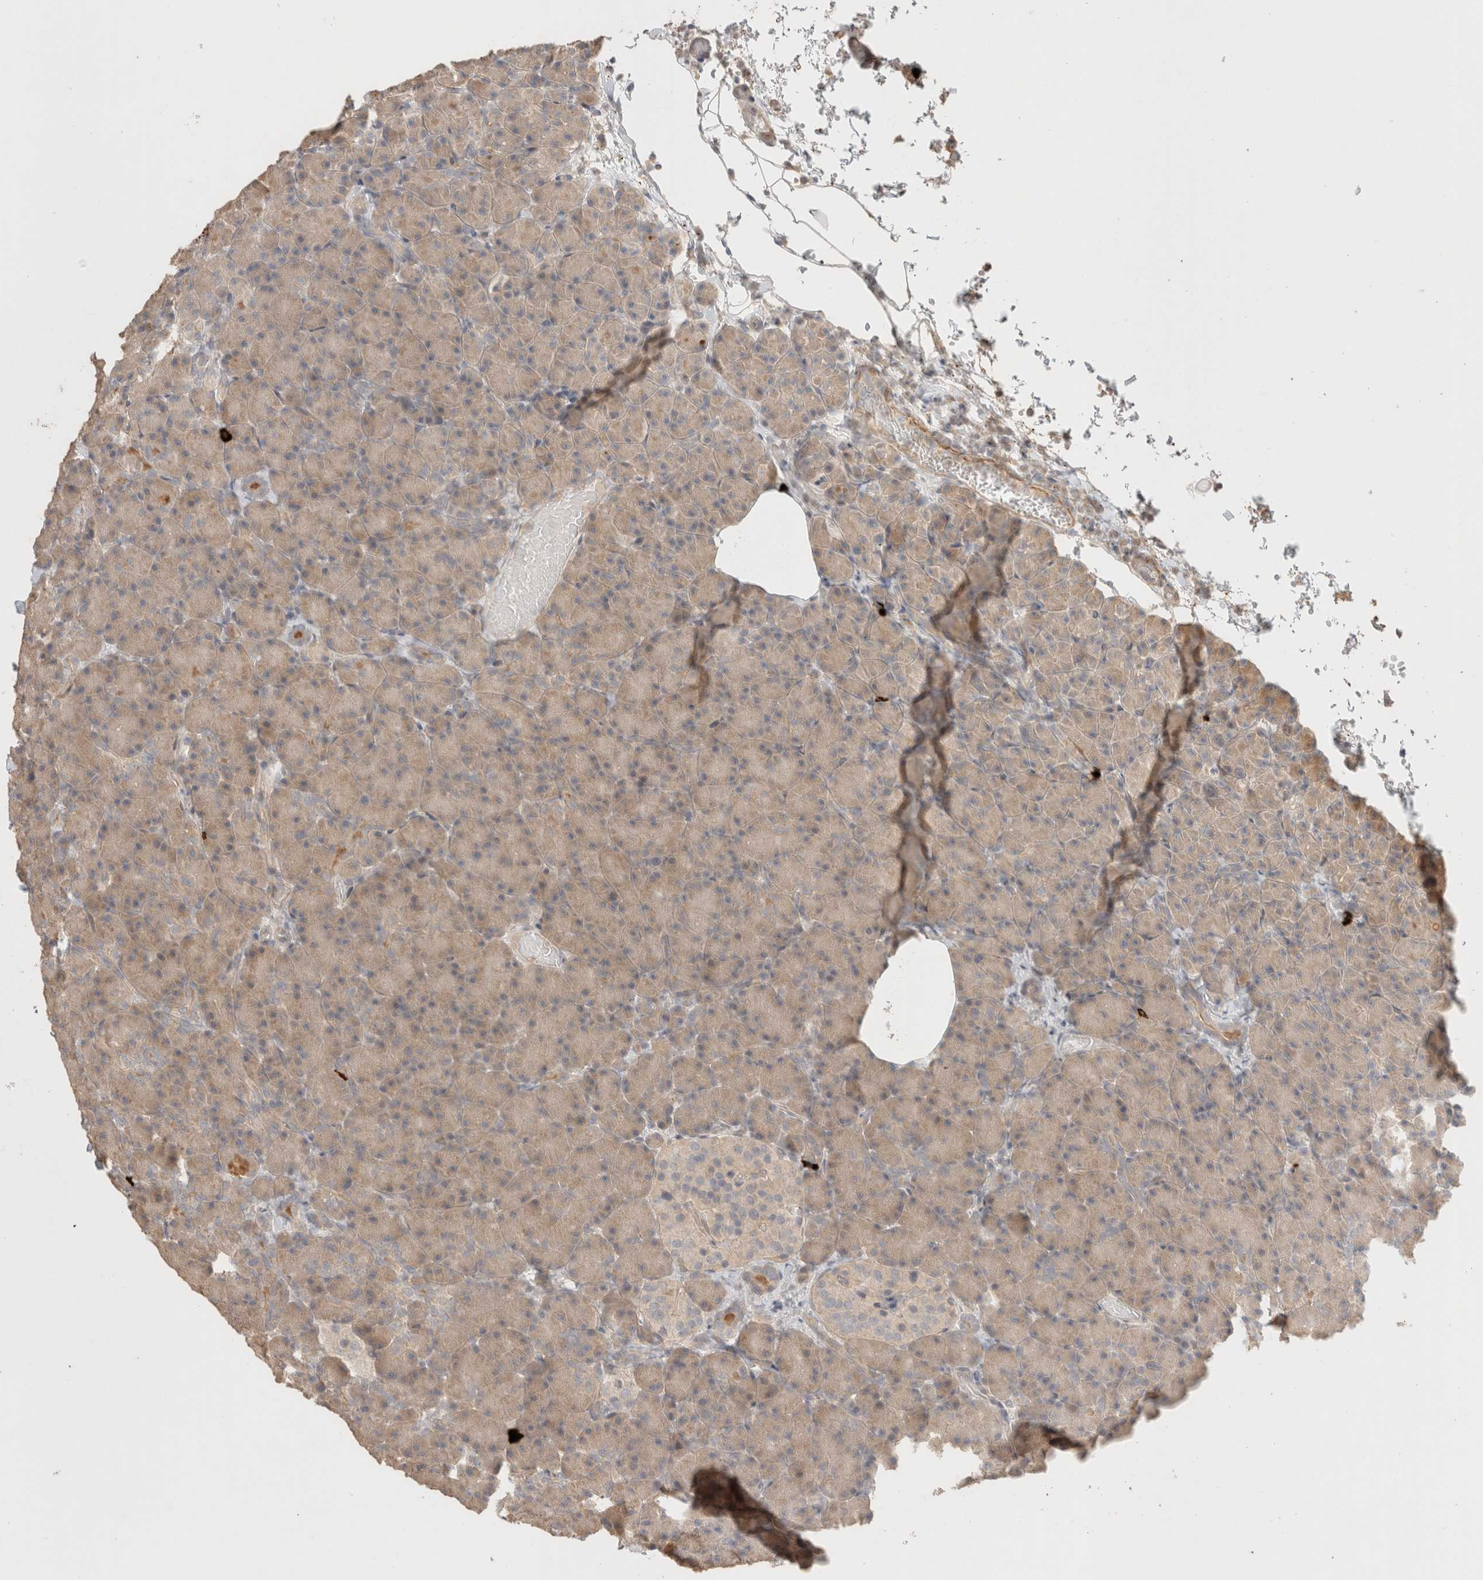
{"staining": {"intensity": "weak", "quantity": ">75%", "location": "cytoplasmic/membranous"}, "tissue": "pancreas", "cell_type": "Exocrine glandular cells", "image_type": "normal", "snomed": [{"axis": "morphology", "description": "Normal tissue, NOS"}, {"axis": "topography", "description": "Pancreas"}], "caption": "Pancreas stained for a protein (brown) exhibits weak cytoplasmic/membranous positive expression in approximately >75% of exocrine glandular cells.", "gene": "HSPG2", "patient": {"sex": "female", "age": 43}}